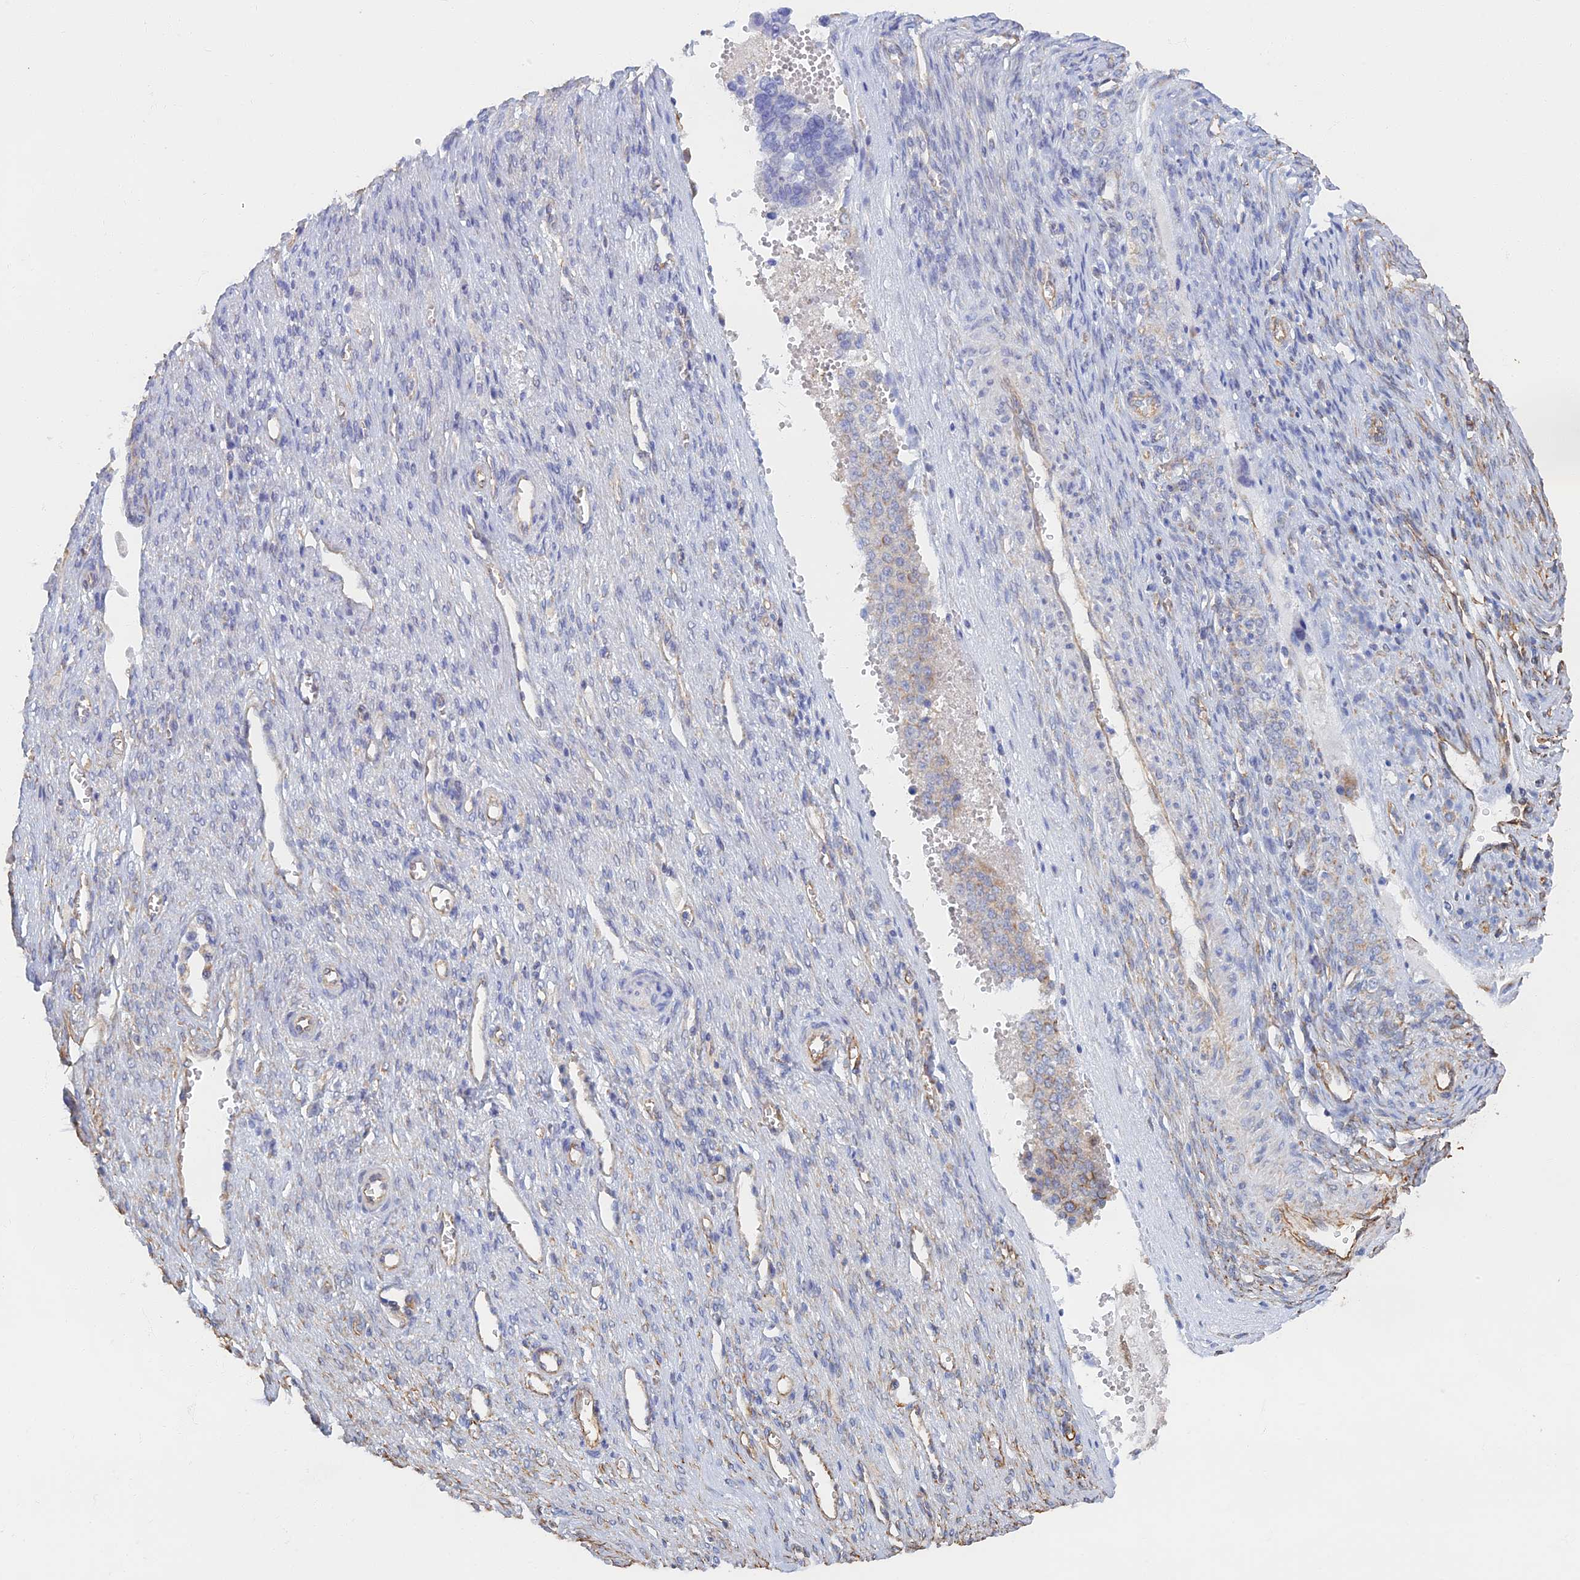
{"staining": {"intensity": "negative", "quantity": "none", "location": "none"}, "tissue": "ovarian cancer", "cell_type": "Tumor cells", "image_type": "cancer", "snomed": [{"axis": "morphology", "description": "Cystadenocarcinoma, serous, NOS"}, {"axis": "topography", "description": "Ovary"}], "caption": "The photomicrograph demonstrates no significant positivity in tumor cells of ovarian cancer (serous cystadenocarcinoma).", "gene": "RMC1", "patient": {"sex": "female", "age": 44}}